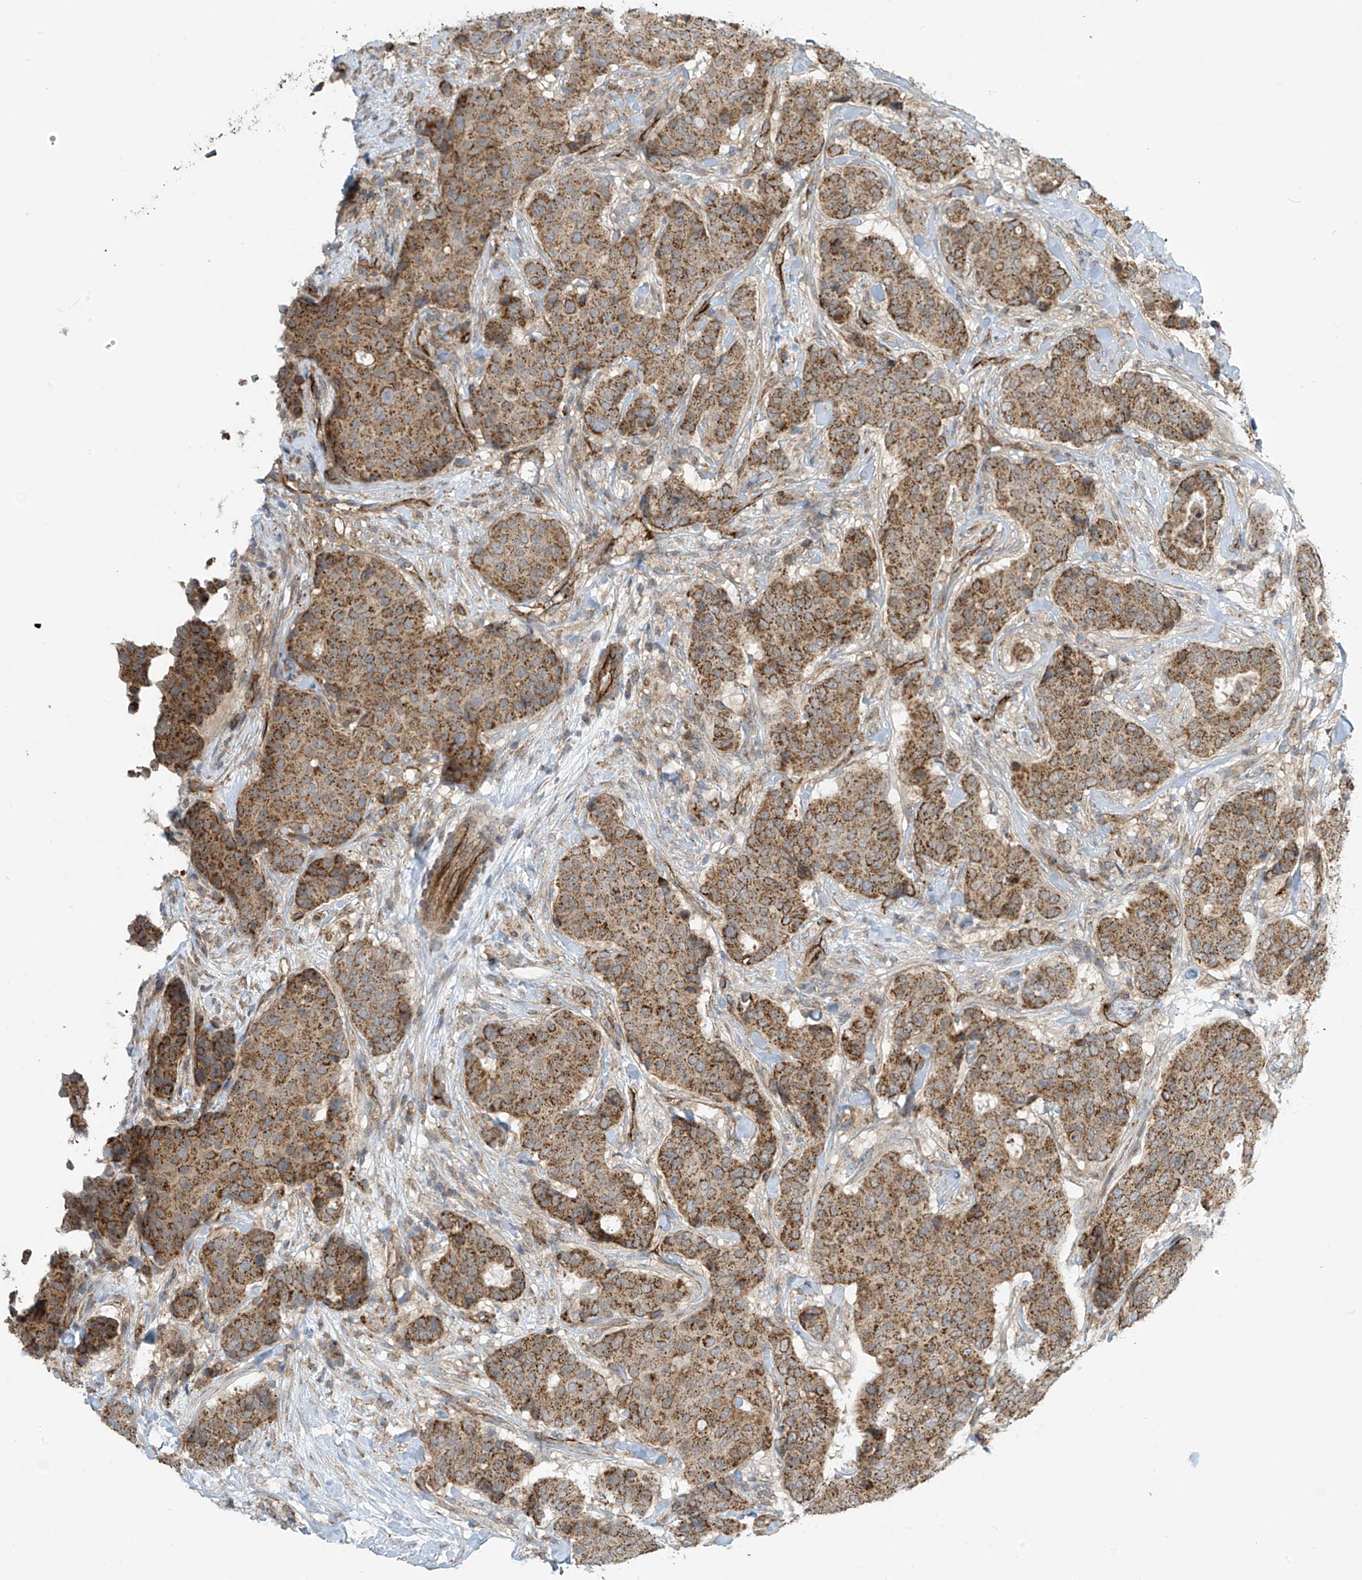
{"staining": {"intensity": "moderate", "quantity": ">75%", "location": "cytoplasmic/membranous"}, "tissue": "breast cancer", "cell_type": "Tumor cells", "image_type": "cancer", "snomed": [{"axis": "morphology", "description": "Duct carcinoma"}, {"axis": "topography", "description": "Breast"}], "caption": "Immunohistochemistry (DAB (3,3'-diaminobenzidine)) staining of breast cancer (invasive ductal carcinoma) displays moderate cytoplasmic/membranous protein expression in approximately >75% of tumor cells. (IHC, brightfield microscopy, high magnification).", "gene": "METTL6", "patient": {"sex": "female", "age": 75}}